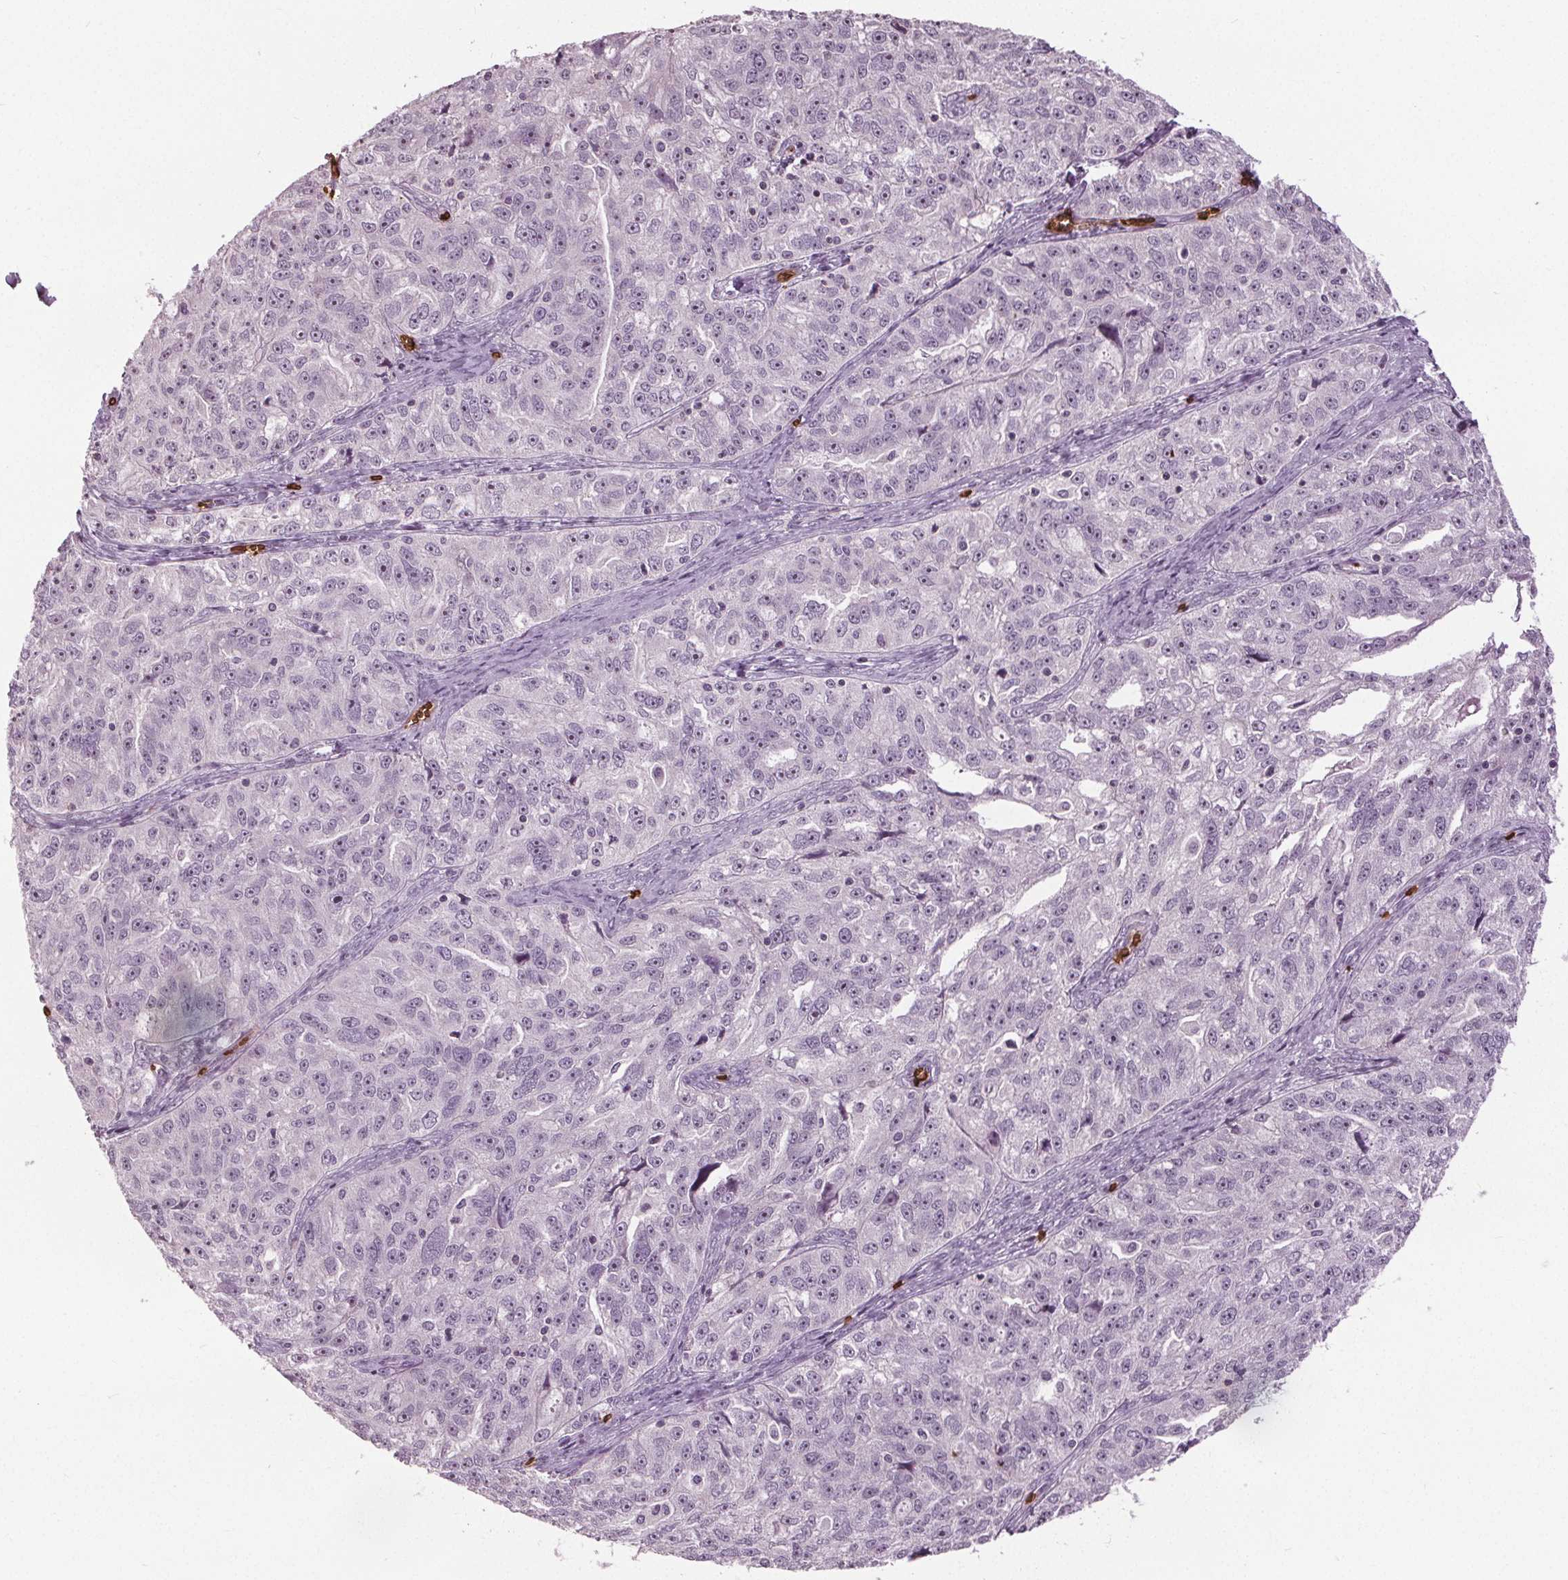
{"staining": {"intensity": "negative", "quantity": "none", "location": "none"}, "tissue": "ovarian cancer", "cell_type": "Tumor cells", "image_type": "cancer", "snomed": [{"axis": "morphology", "description": "Cystadenocarcinoma, serous, NOS"}, {"axis": "topography", "description": "Ovary"}], "caption": "A high-resolution image shows IHC staining of ovarian cancer (serous cystadenocarcinoma), which displays no significant positivity in tumor cells.", "gene": "SLC4A1", "patient": {"sex": "female", "age": 51}}